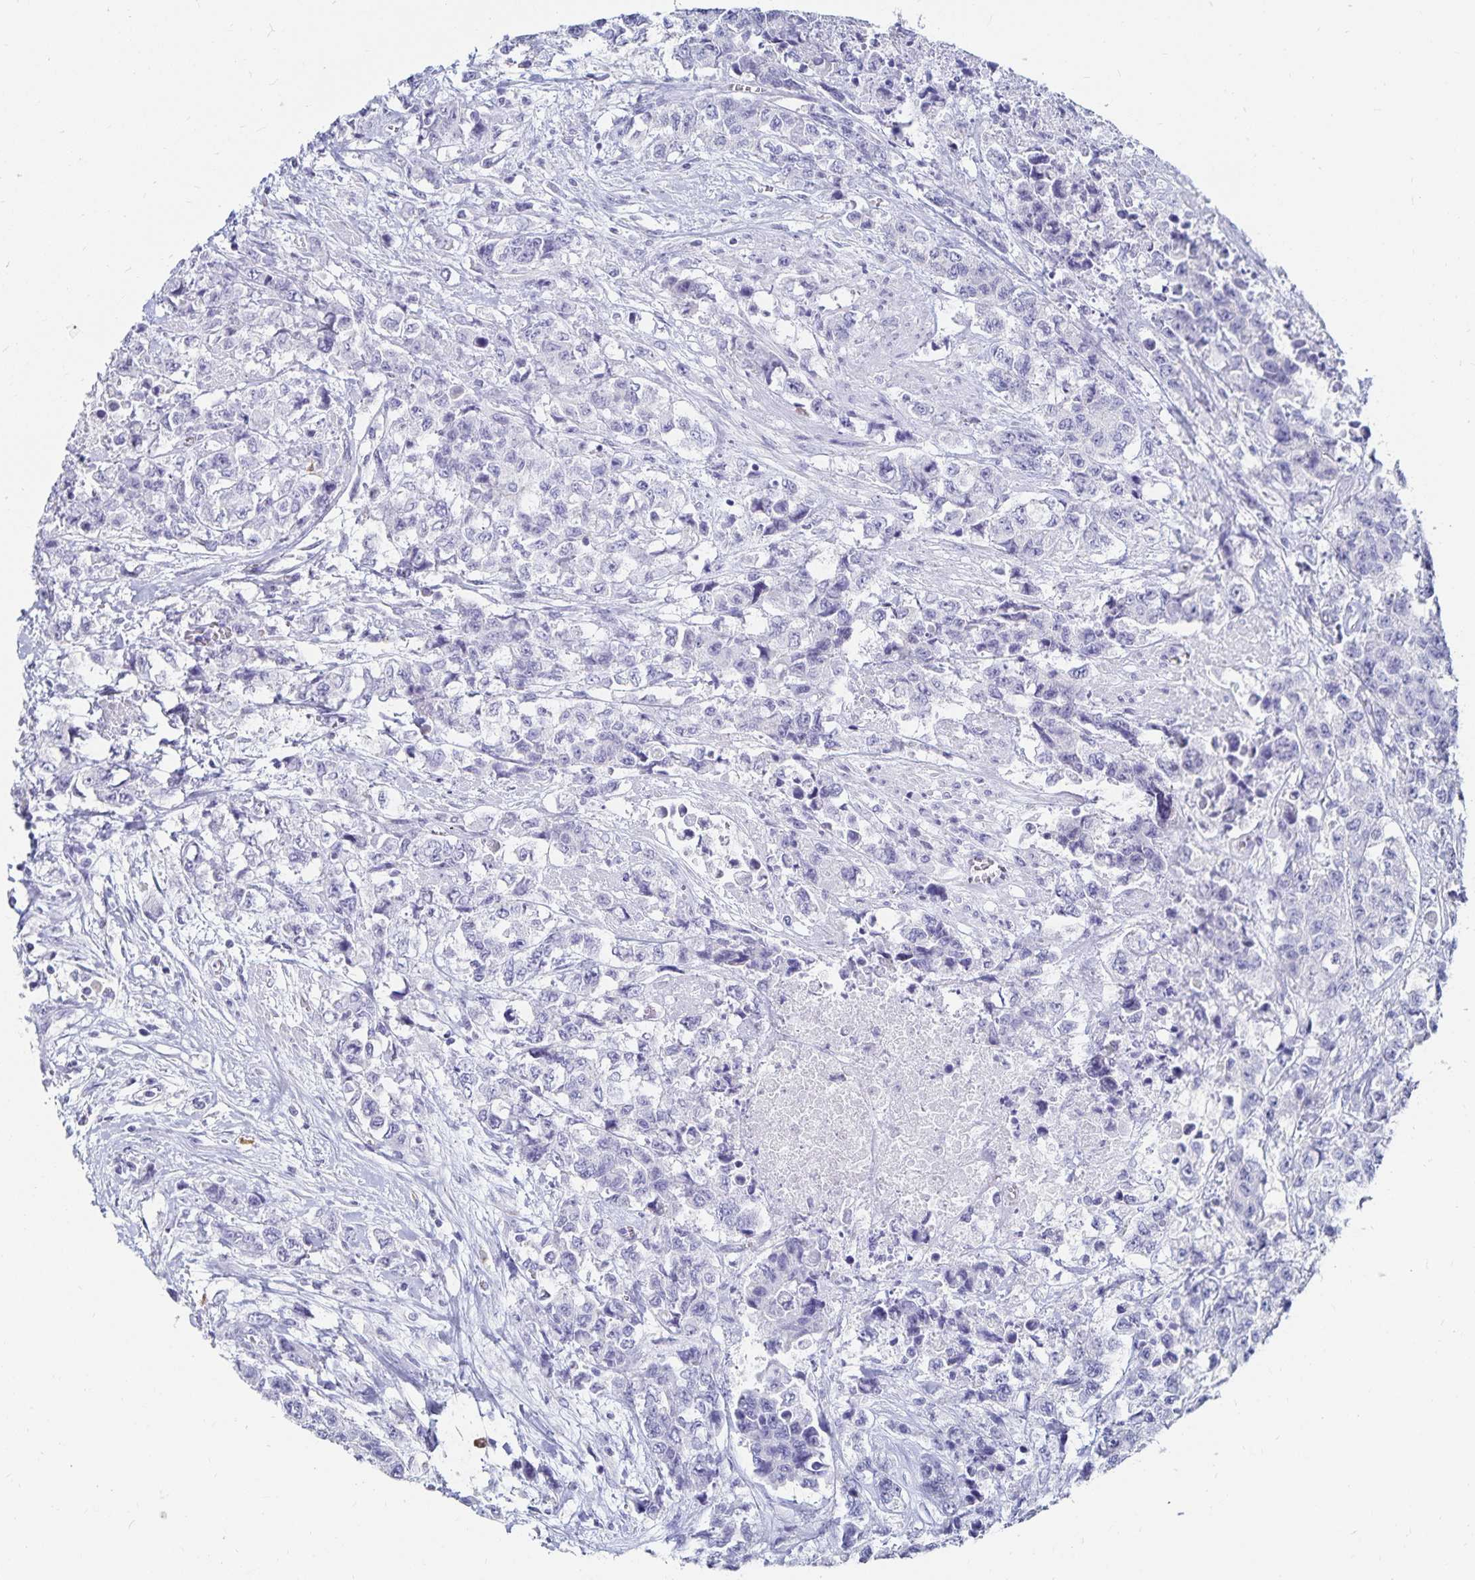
{"staining": {"intensity": "negative", "quantity": "none", "location": "none"}, "tissue": "urothelial cancer", "cell_type": "Tumor cells", "image_type": "cancer", "snomed": [{"axis": "morphology", "description": "Urothelial carcinoma, High grade"}, {"axis": "topography", "description": "Urinary bladder"}], "caption": "High power microscopy image of an immunohistochemistry (IHC) histopathology image of urothelial cancer, revealing no significant expression in tumor cells.", "gene": "TNIP1", "patient": {"sex": "female", "age": 78}}